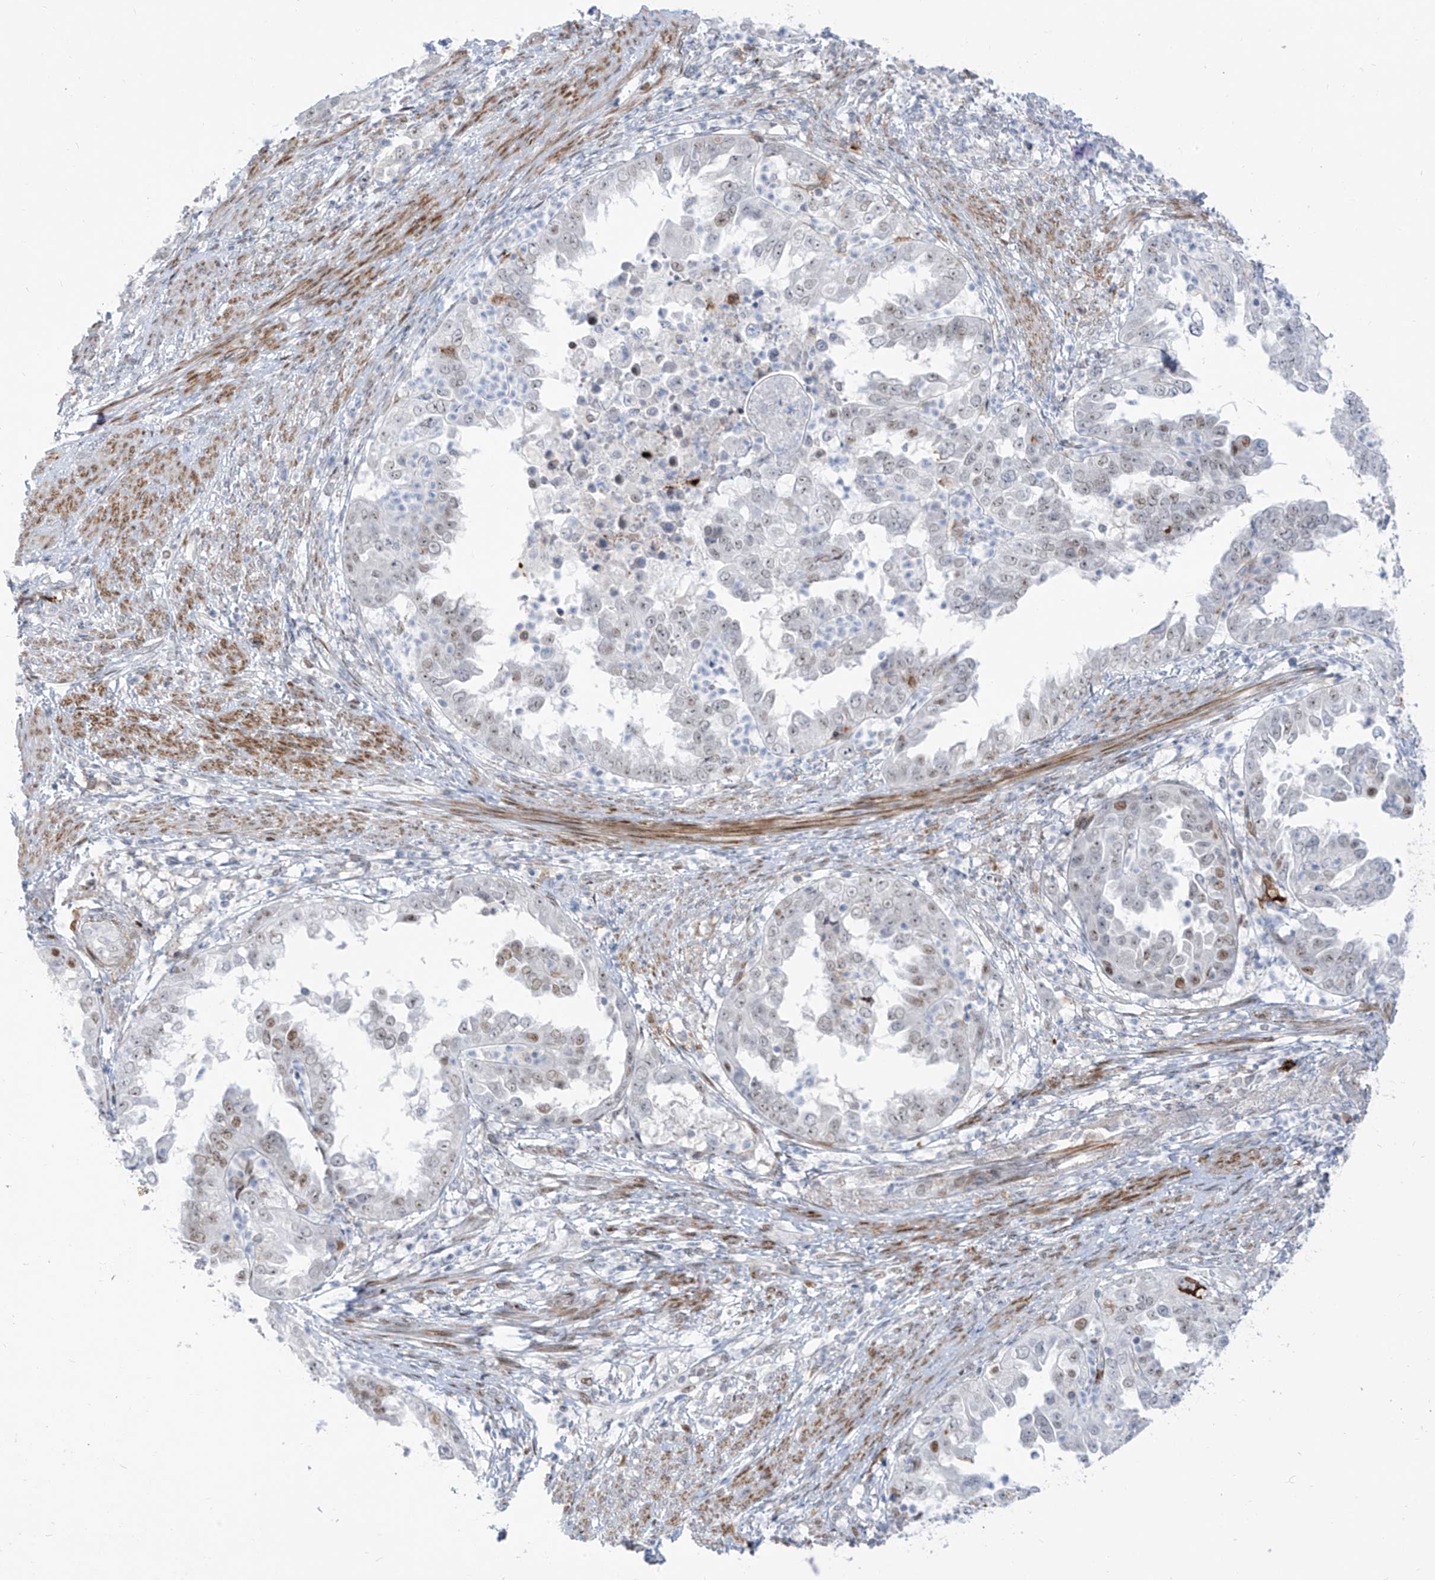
{"staining": {"intensity": "weak", "quantity": "<25%", "location": "nuclear"}, "tissue": "endometrial cancer", "cell_type": "Tumor cells", "image_type": "cancer", "snomed": [{"axis": "morphology", "description": "Adenocarcinoma, NOS"}, {"axis": "topography", "description": "Endometrium"}], "caption": "Immunohistochemistry of human endometrial adenocarcinoma displays no staining in tumor cells.", "gene": "LIN9", "patient": {"sex": "female", "age": 85}}